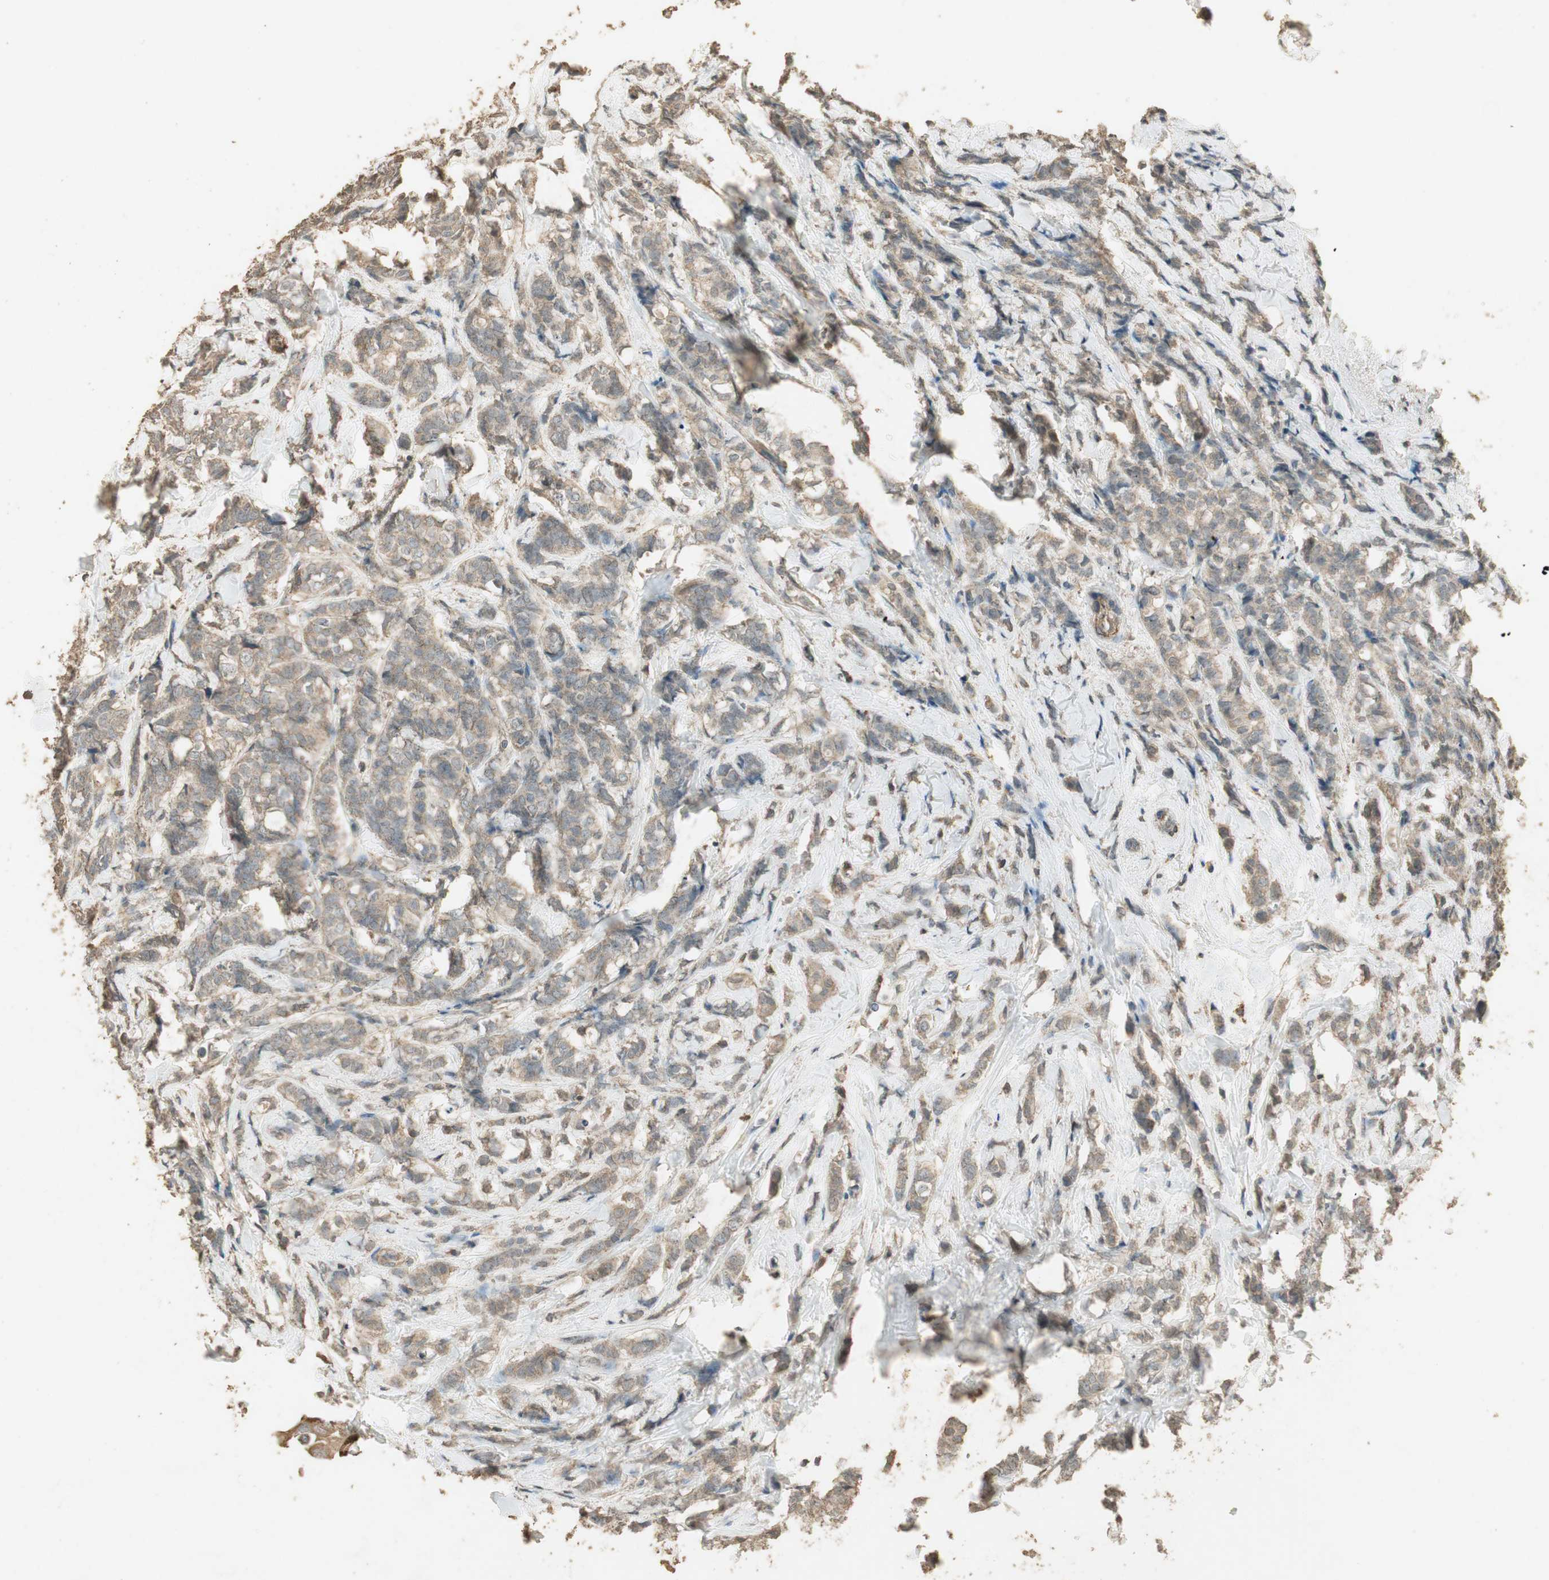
{"staining": {"intensity": "moderate", "quantity": ">75%", "location": "cytoplasmic/membranous"}, "tissue": "breast cancer", "cell_type": "Tumor cells", "image_type": "cancer", "snomed": [{"axis": "morphology", "description": "Lobular carcinoma"}, {"axis": "topography", "description": "Breast"}], "caption": "A brown stain shows moderate cytoplasmic/membranous staining of a protein in human breast cancer tumor cells.", "gene": "USP2", "patient": {"sex": "female", "age": 60}}